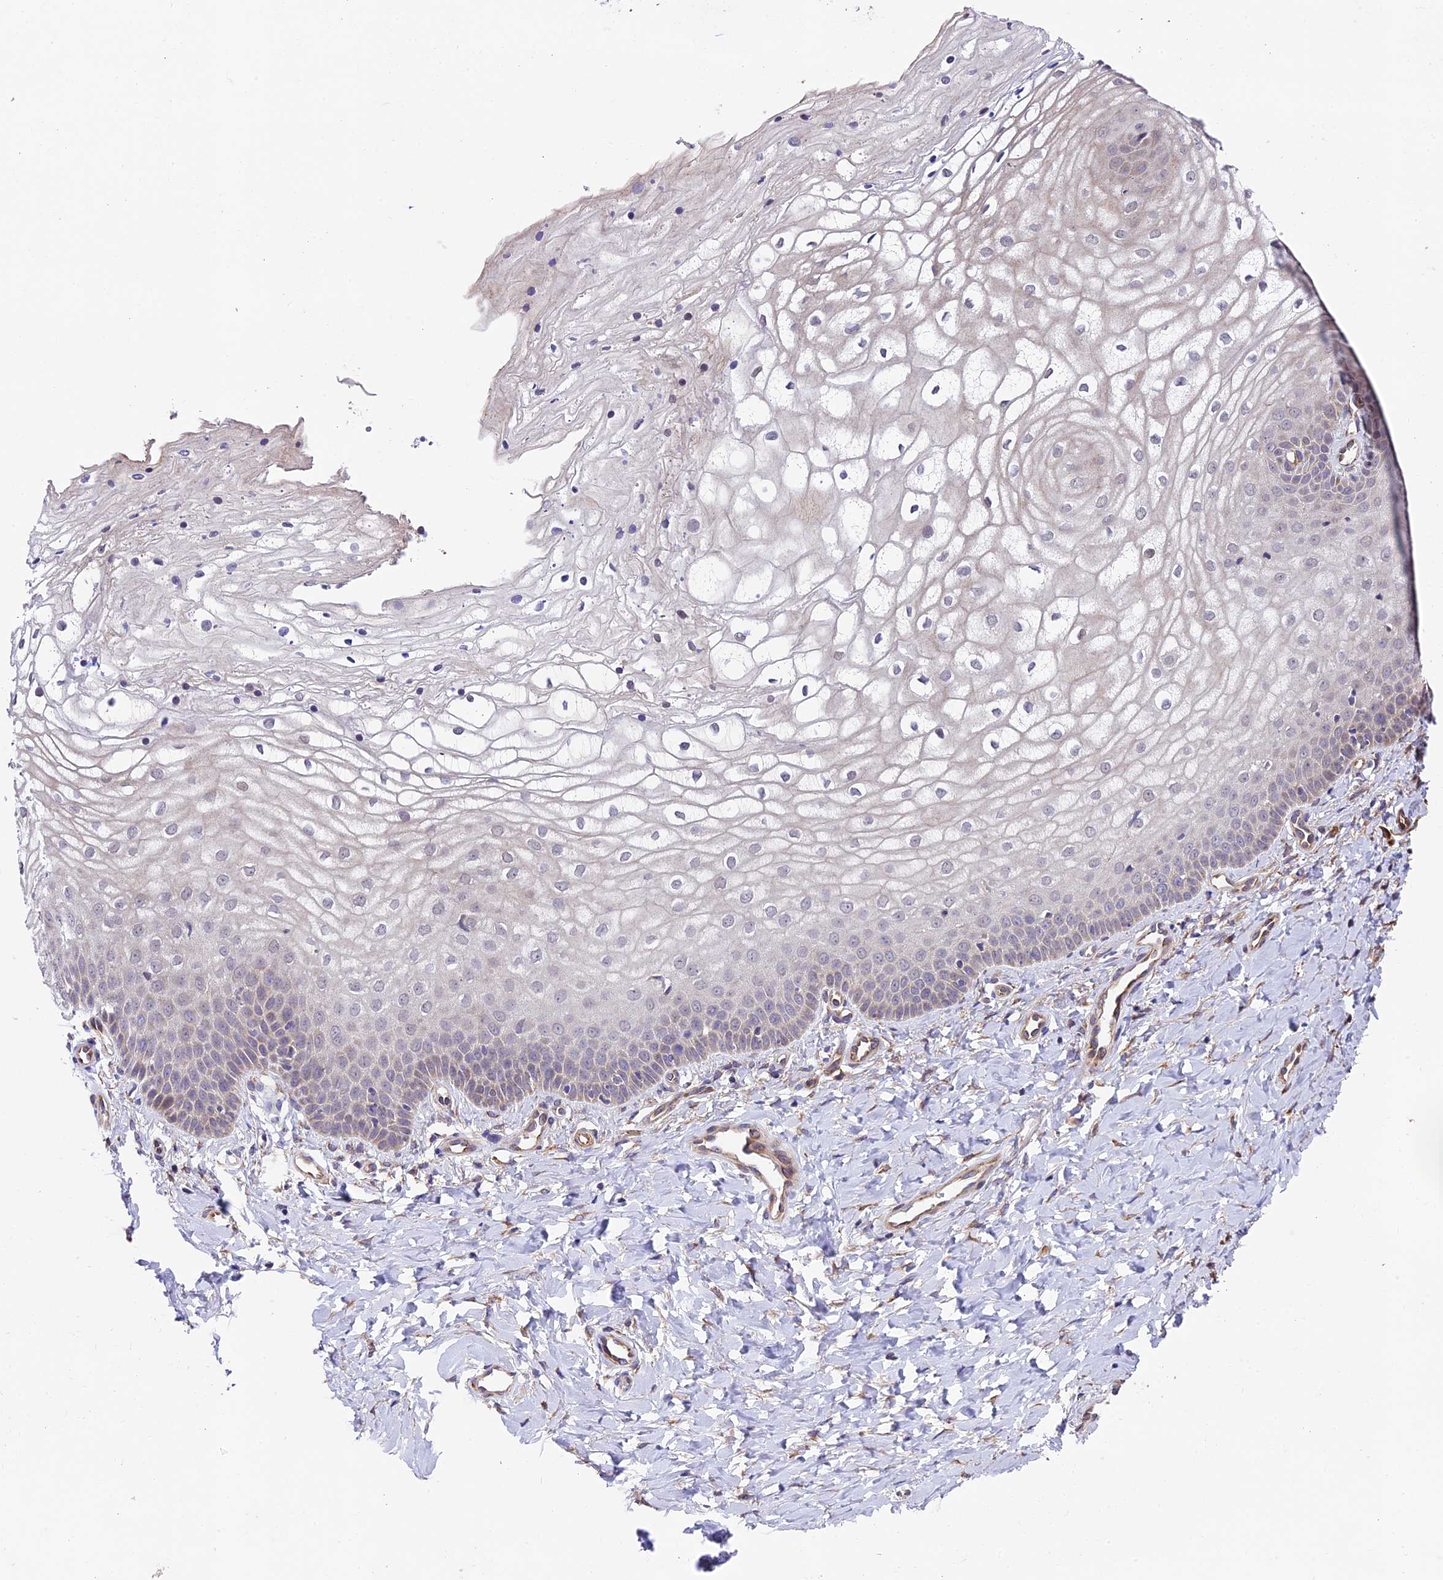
{"staining": {"intensity": "weak", "quantity": "<25%", "location": "cytoplasmic/membranous,nuclear"}, "tissue": "vagina", "cell_type": "Squamous epithelial cells", "image_type": "normal", "snomed": [{"axis": "morphology", "description": "Normal tissue, NOS"}, {"axis": "topography", "description": "Vagina"}], "caption": "Immunohistochemistry micrograph of normal human vagina stained for a protein (brown), which shows no staining in squamous epithelial cells.", "gene": "LSM7", "patient": {"sex": "female", "age": 68}}